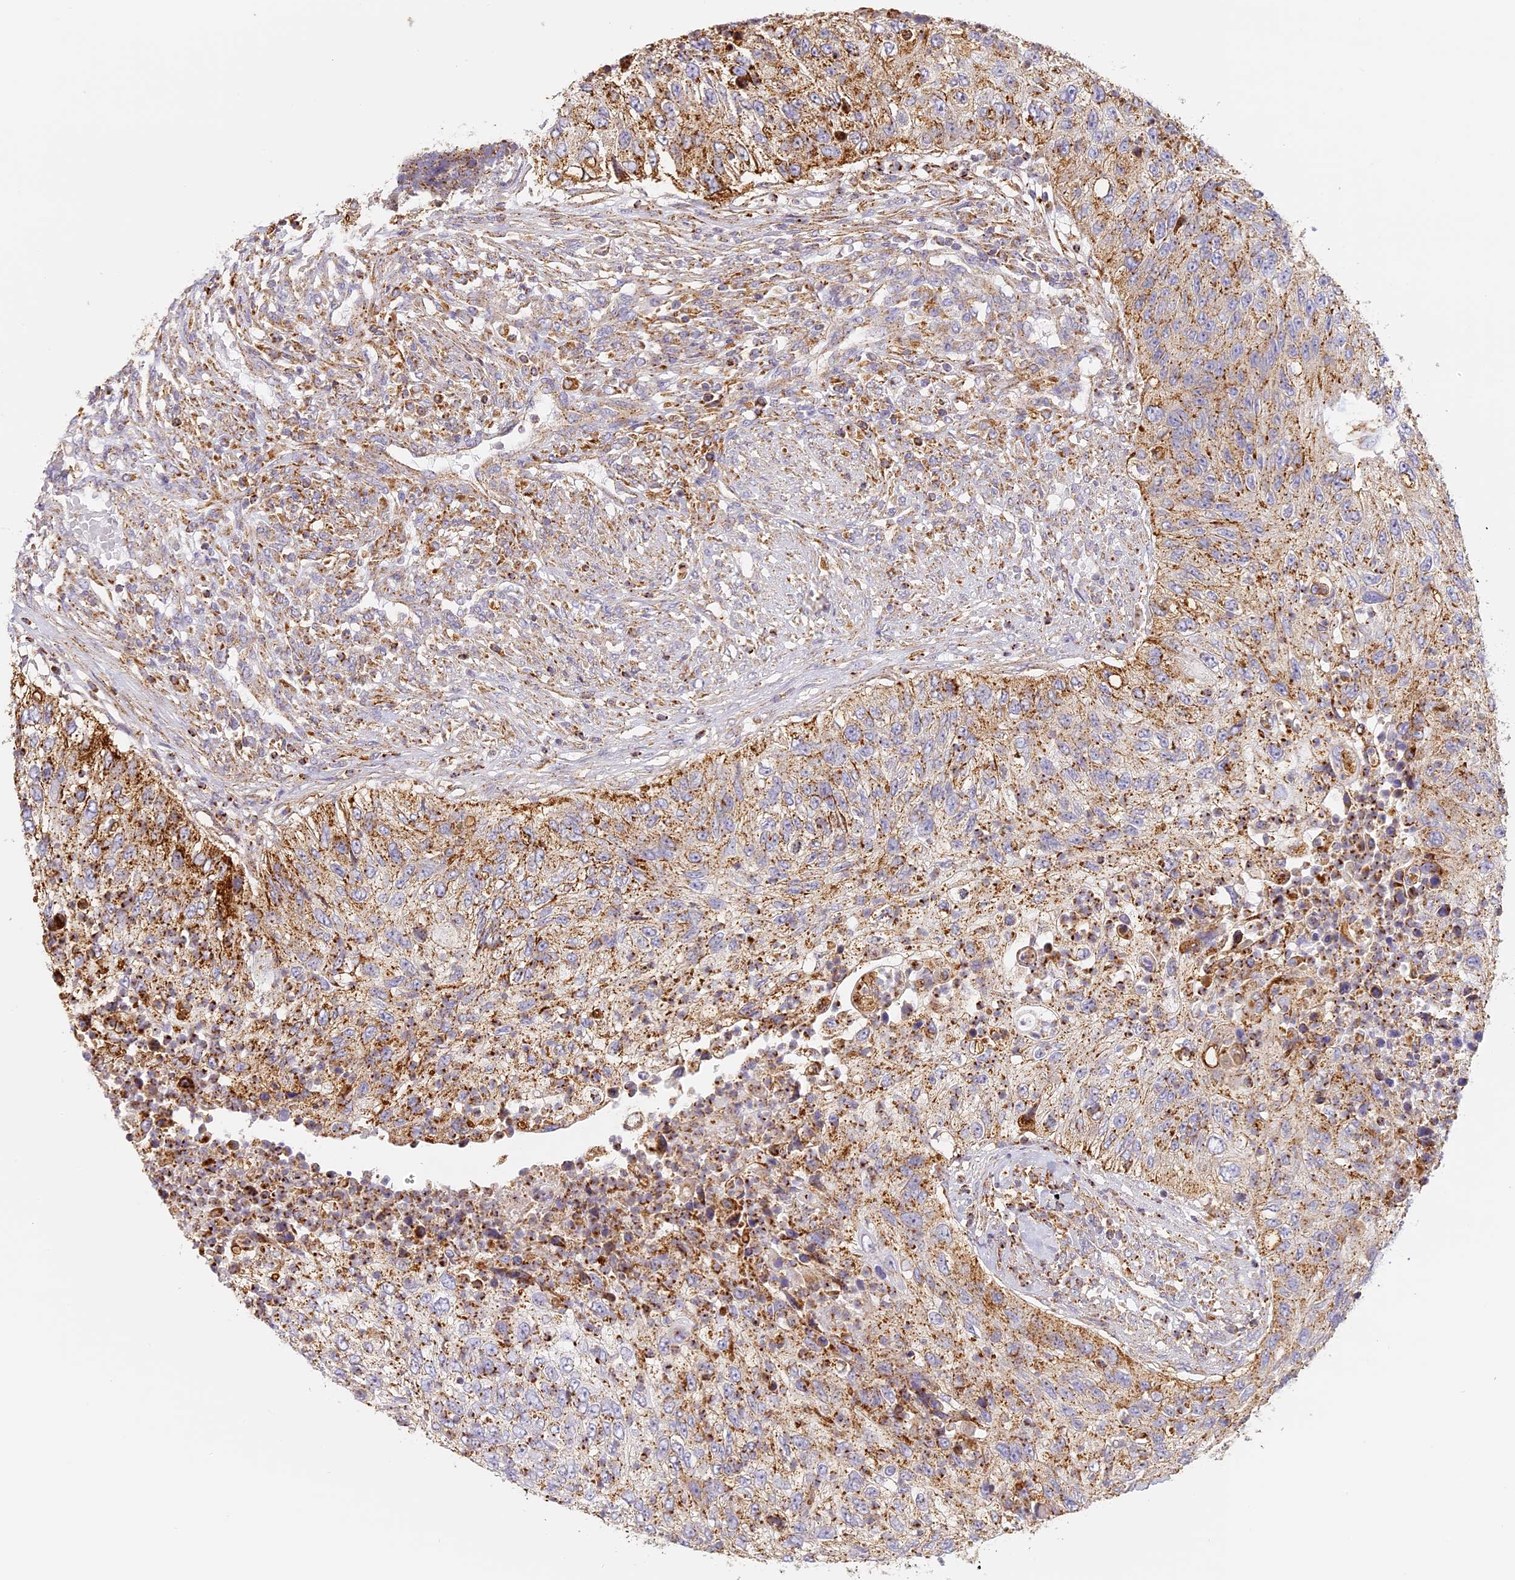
{"staining": {"intensity": "moderate", "quantity": ">75%", "location": "cytoplasmic/membranous"}, "tissue": "urothelial cancer", "cell_type": "Tumor cells", "image_type": "cancer", "snomed": [{"axis": "morphology", "description": "Urothelial carcinoma, High grade"}, {"axis": "topography", "description": "Urinary bladder"}], "caption": "IHC image of neoplastic tissue: urothelial carcinoma (high-grade) stained using IHC shows medium levels of moderate protein expression localized specifically in the cytoplasmic/membranous of tumor cells, appearing as a cytoplasmic/membranous brown color.", "gene": "LAMP2", "patient": {"sex": "female", "age": 60}}